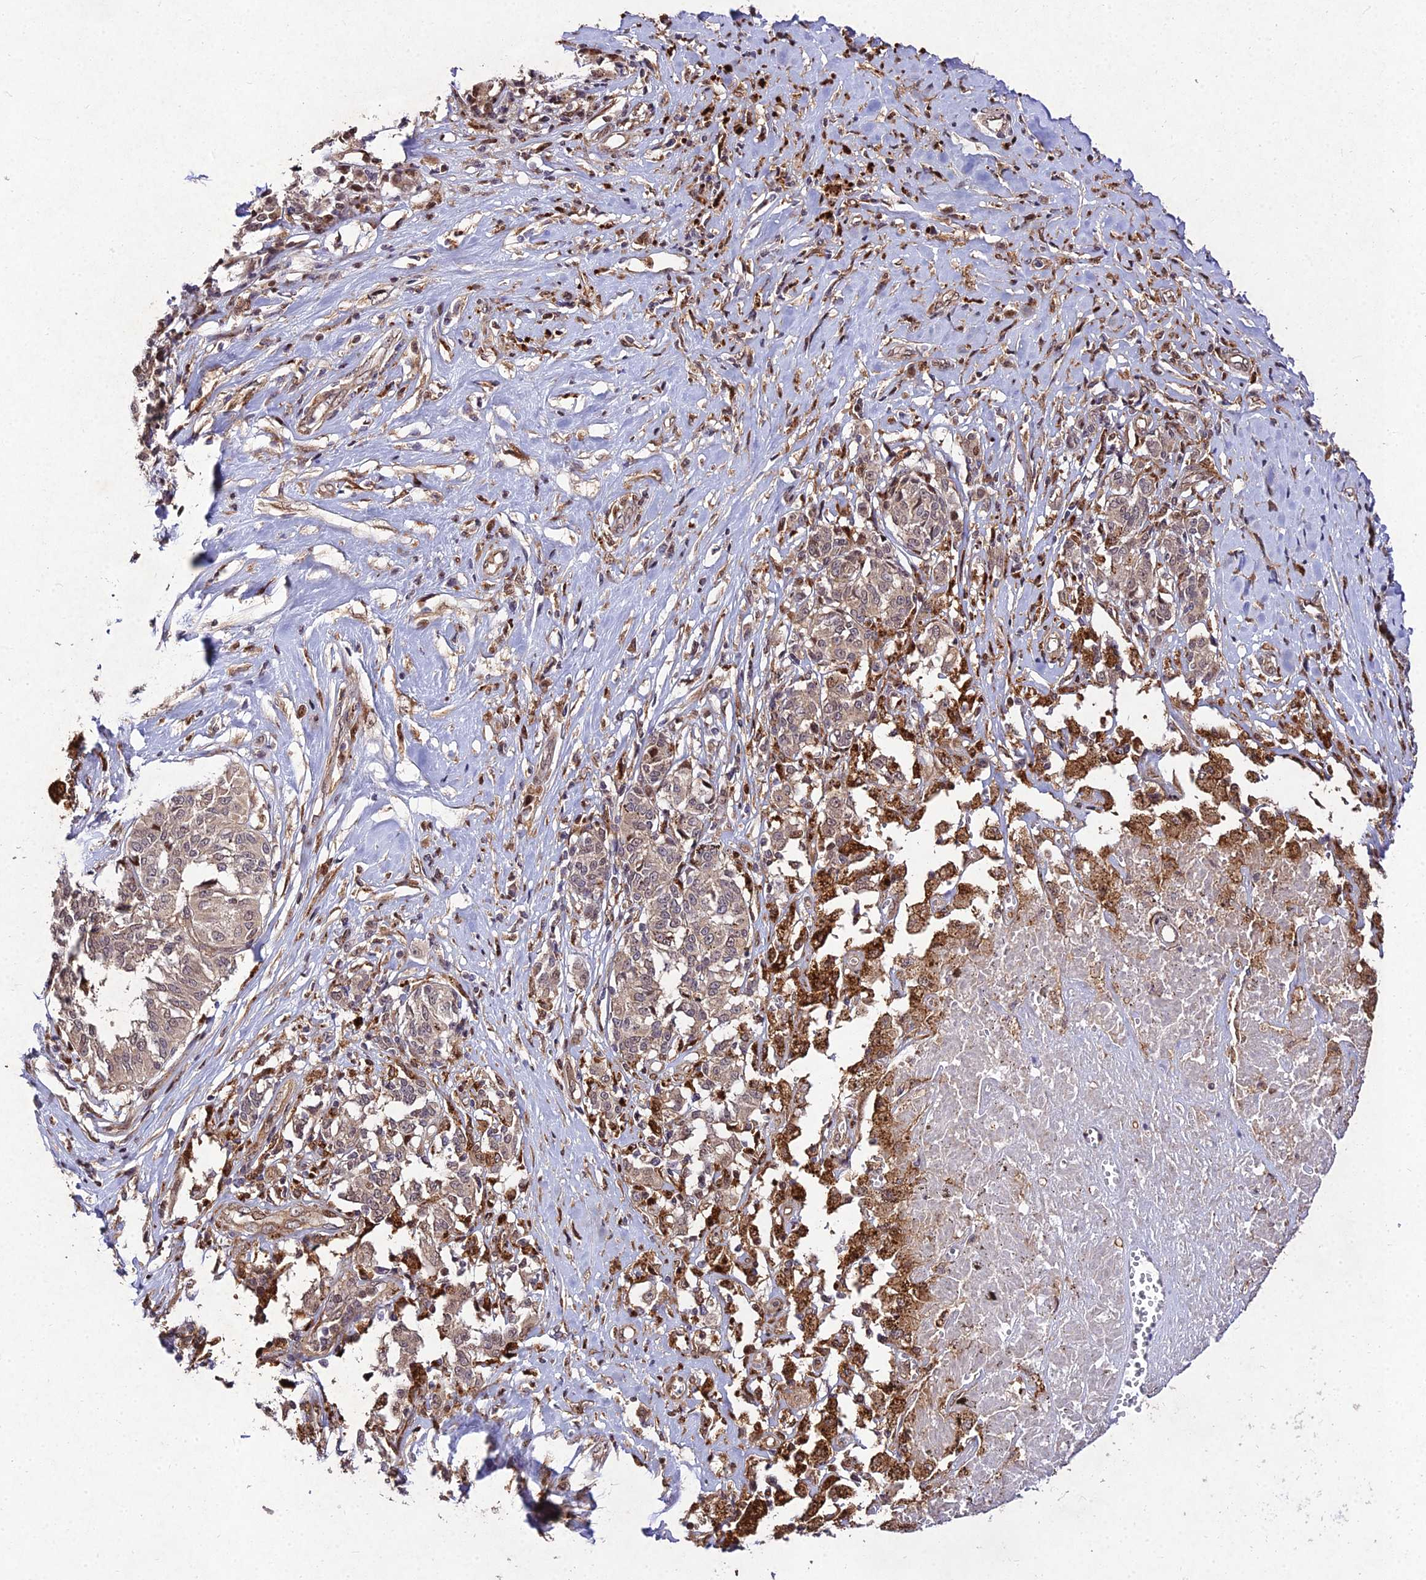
{"staining": {"intensity": "weak", "quantity": ">75%", "location": "cytoplasmic/membranous,nuclear"}, "tissue": "melanoma", "cell_type": "Tumor cells", "image_type": "cancer", "snomed": [{"axis": "morphology", "description": "Malignant melanoma, NOS"}, {"axis": "topography", "description": "Skin"}], "caption": "Weak cytoplasmic/membranous and nuclear protein staining is seen in approximately >75% of tumor cells in melanoma.", "gene": "MKKS", "patient": {"sex": "female", "age": 72}}